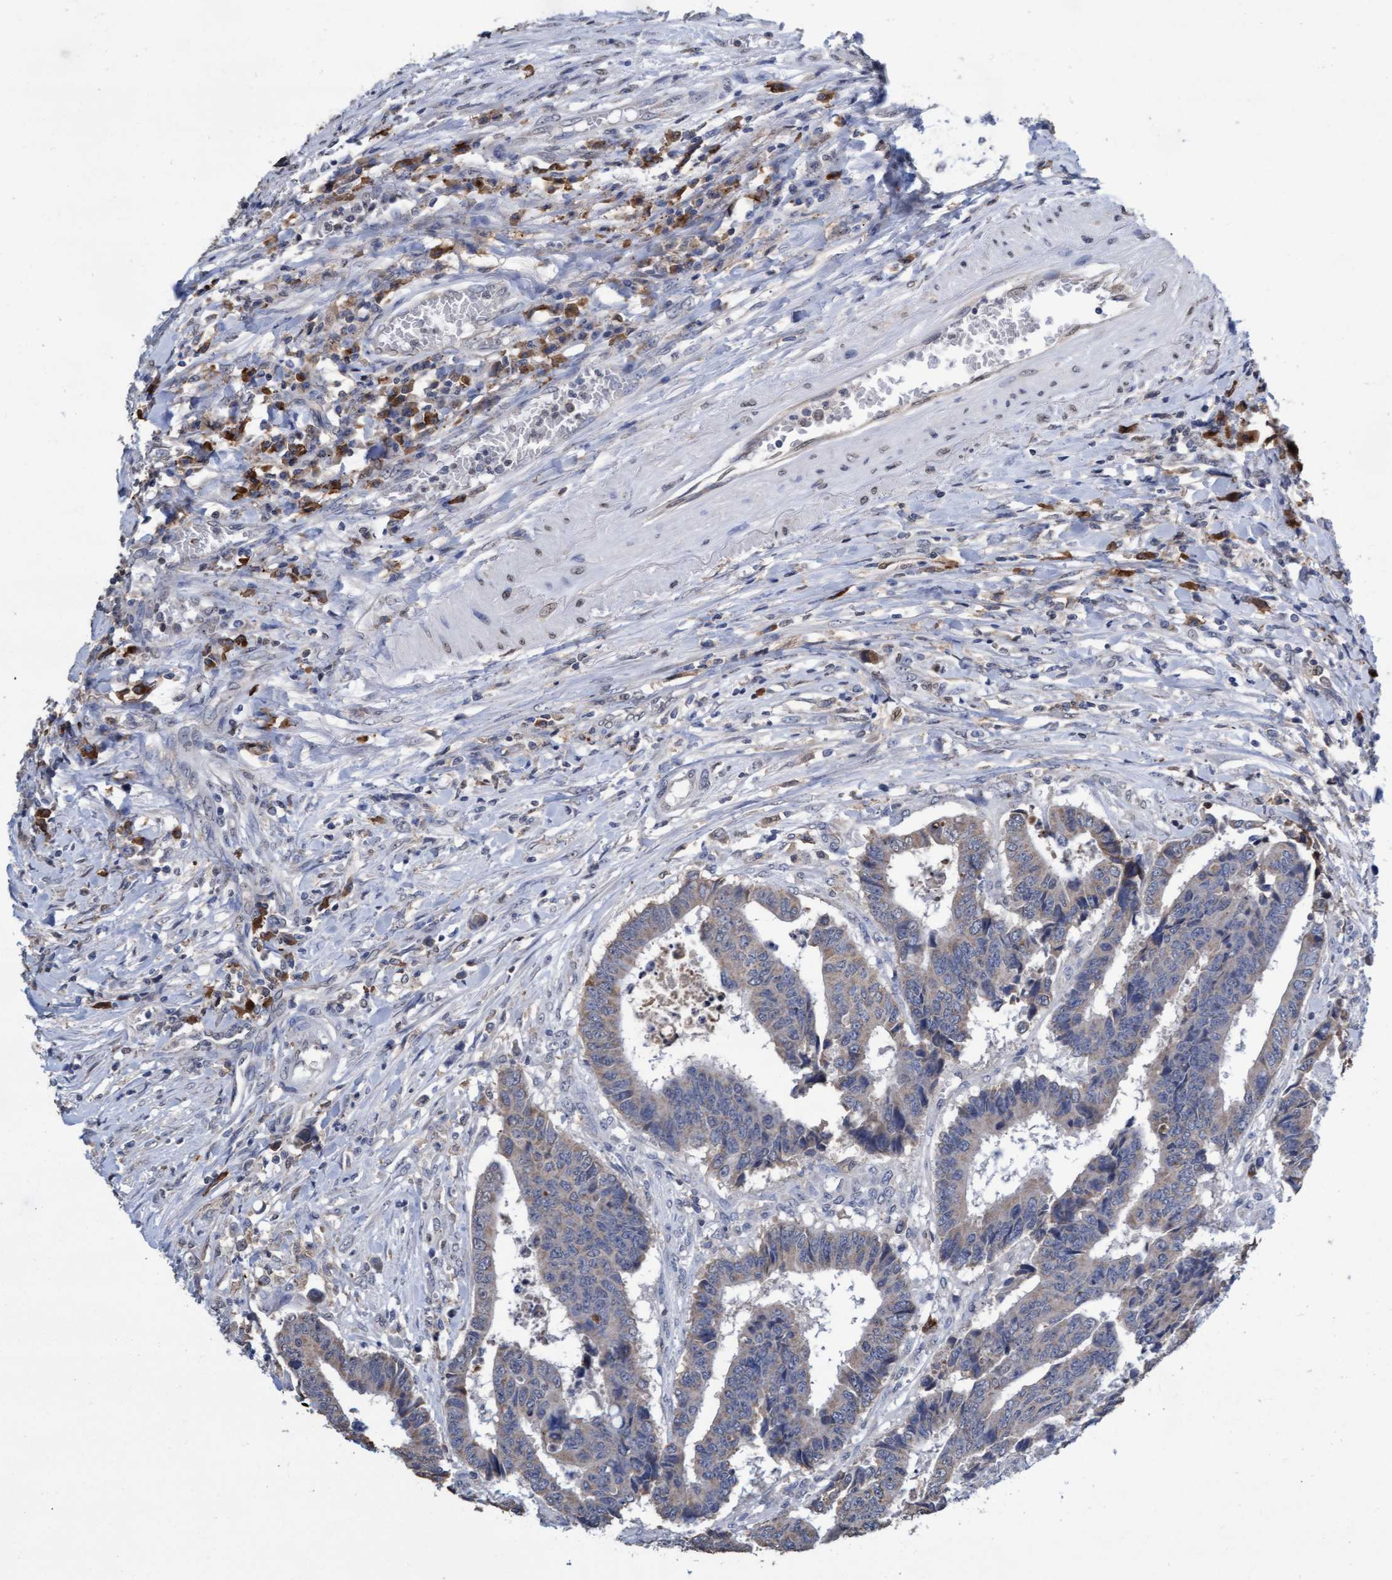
{"staining": {"intensity": "weak", "quantity": "<25%", "location": "cytoplasmic/membranous"}, "tissue": "colorectal cancer", "cell_type": "Tumor cells", "image_type": "cancer", "snomed": [{"axis": "morphology", "description": "Adenocarcinoma, NOS"}, {"axis": "topography", "description": "Rectum"}], "caption": "IHC histopathology image of neoplastic tissue: human adenocarcinoma (colorectal) stained with DAB demonstrates no significant protein positivity in tumor cells.", "gene": "GPR39", "patient": {"sex": "male", "age": 84}}